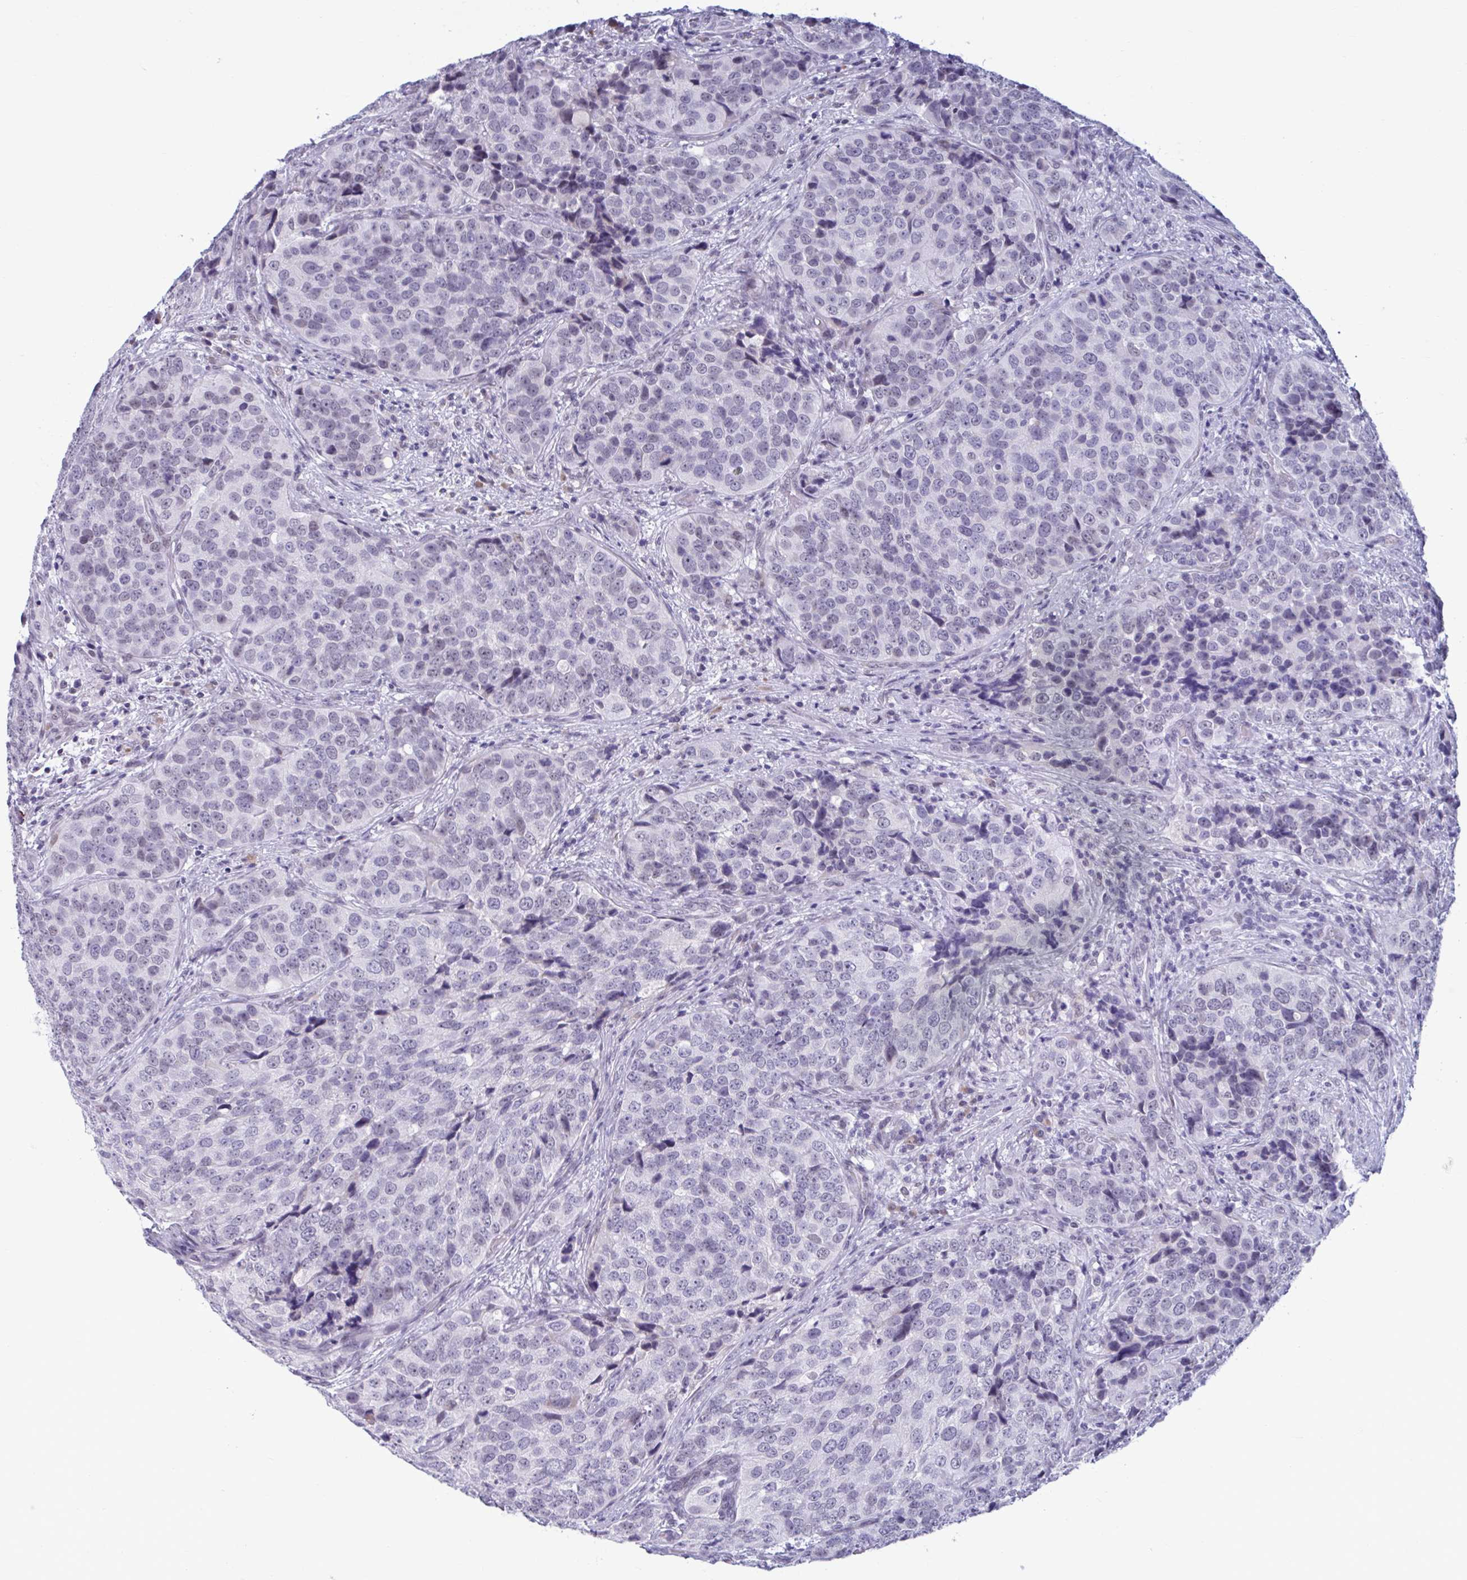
{"staining": {"intensity": "negative", "quantity": "none", "location": "none"}, "tissue": "urothelial cancer", "cell_type": "Tumor cells", "image_type": "cancer", "snomed": [{"axis": "morphology", "description": "Urothelial carcinoma, NOS"}, {"axis": "topography", "description": "Urinary bladder"}], "caption": "A micrograph of transitional cell carcinoma stained for a protein demonstrates no brown staining in tumor cells.", "gene": "MSMB", "patient": {"sex": "male", "age": 52}}